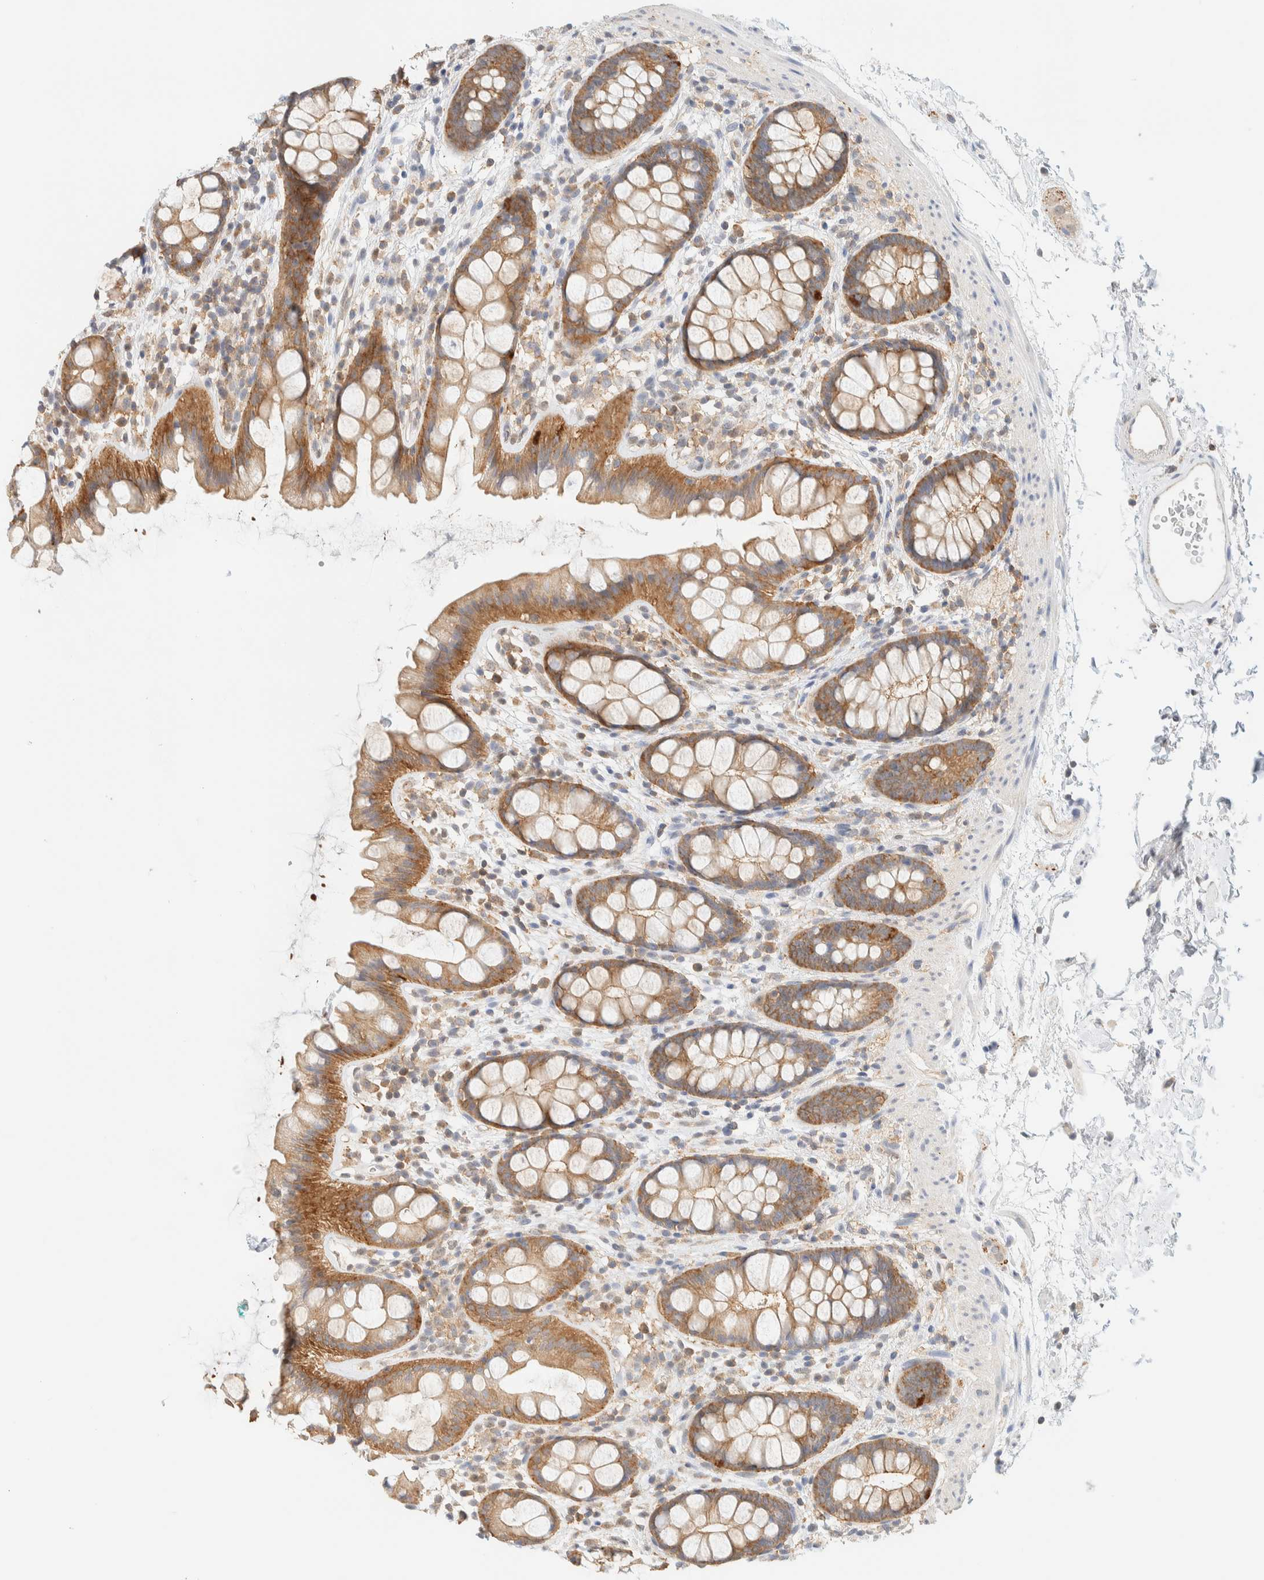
{"staining": {"intensity": "moderate", "quantity": ">75%", "location": "cytoplasmic/membranous"}, "tissue": "rectum", "cell_type": "Glandular cells", "image_type": "normal", "snomed": [{"axis": "morphology", "description": "Normal tissue, NOS"}, {"axis": "topography", "description": "Rectum"}], "caption": "Glandular cells show medium levels of moderate cytoplasmic/membranous expression in about >75% of cells in unremarkable human rectum.", "gene": "TBC1D8B", "patient": {"sex": "female", "age": 65}}